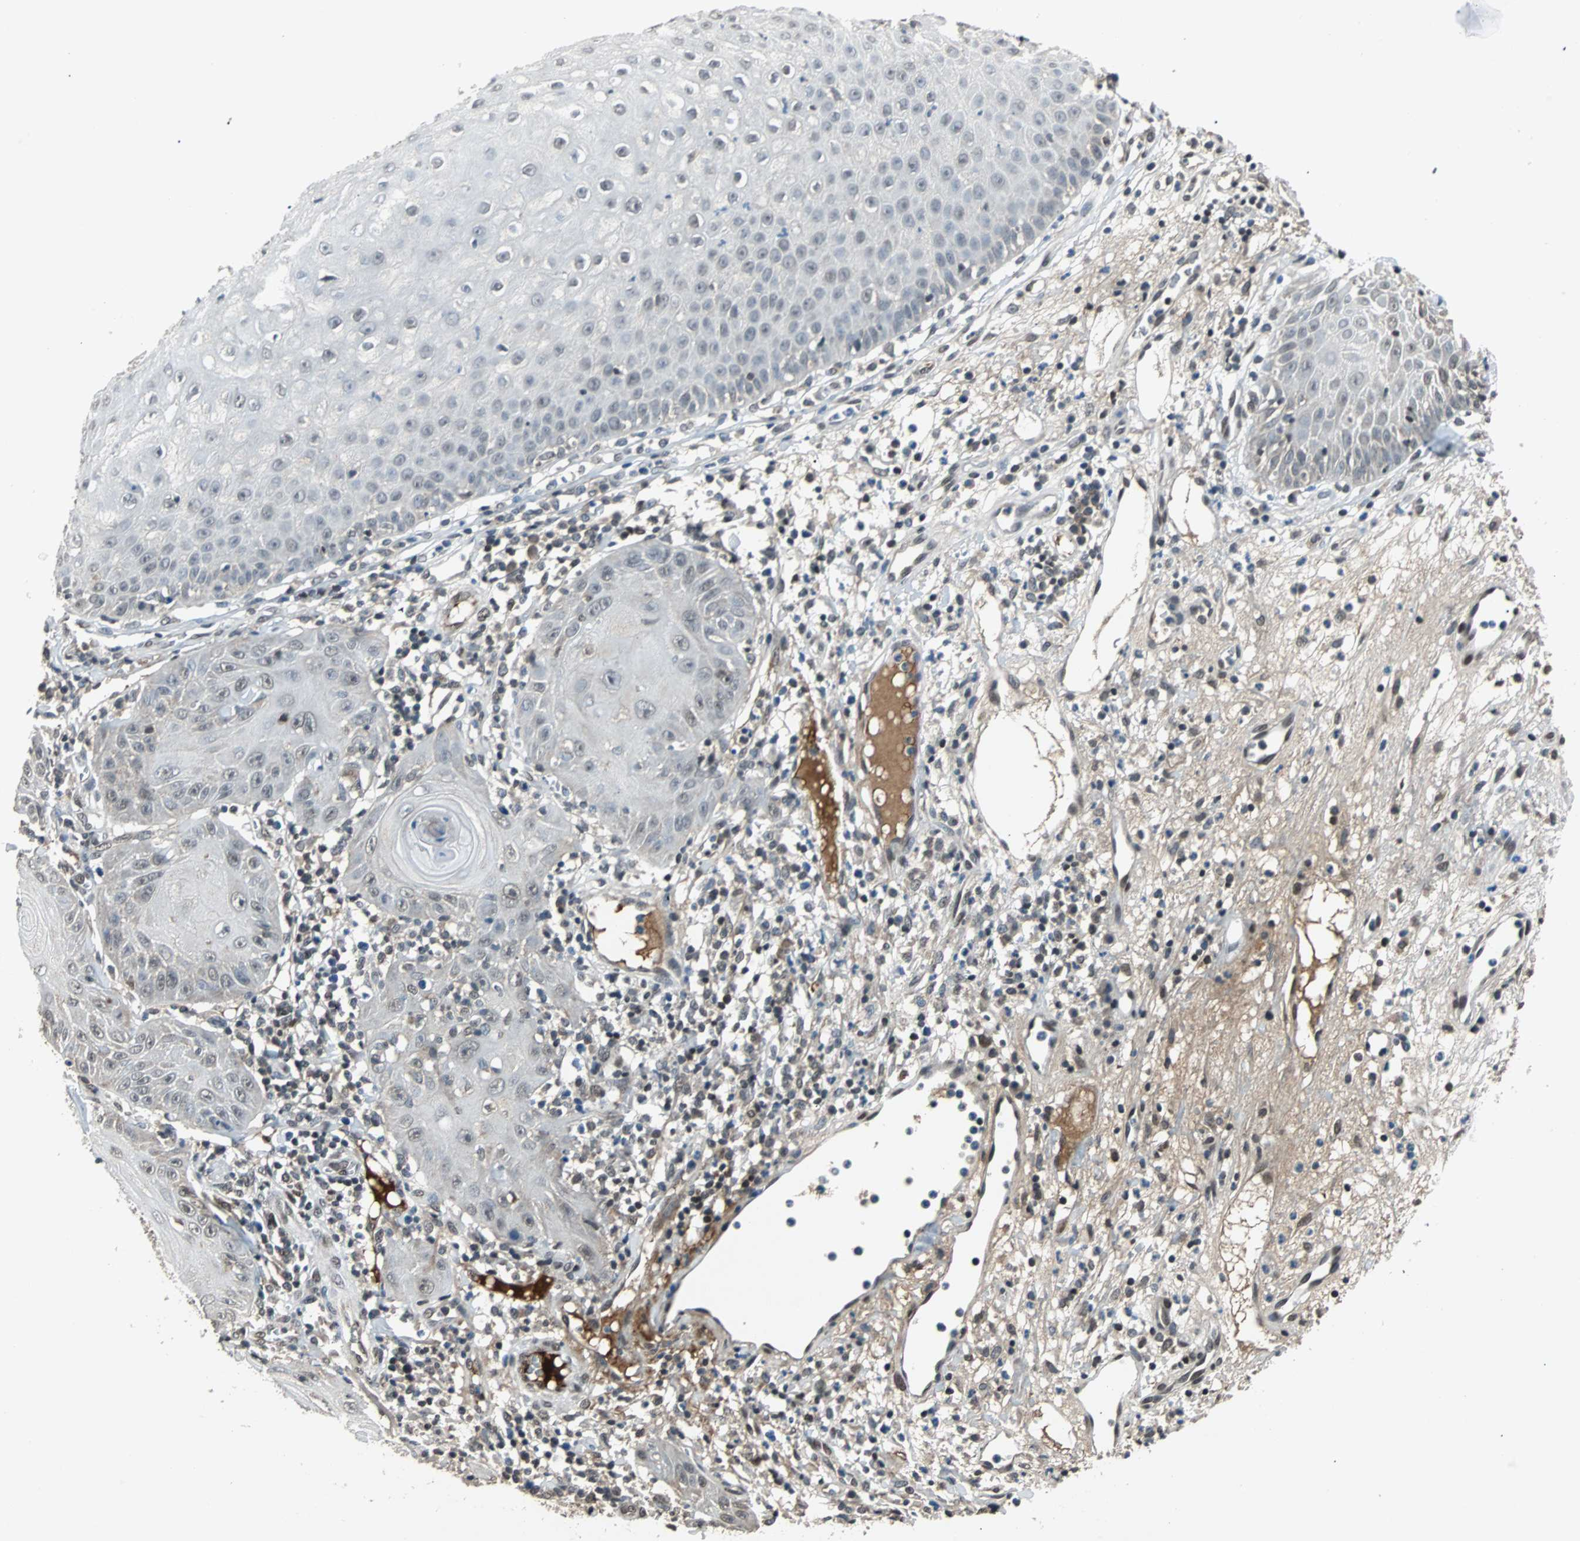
{"staining": {"intensity": "weak", "quantity": "<25%", "location": "nuclear"}, "tissue": "skin cancer", "cell_type": "Tumor cells", "image_type": "cancer", "snomed": [{"axis": "morphology", "description": "Squamous cell carcinoma, NOS"}, {"axis": "topography", "description": "Skin"}], "caption": "Immunohistochemistry histopathology image of neoplastic tissue: human skin cancer stained with DAB (3,3'-diaminobenzidine) shows no significant protein expression in tumor cells. (Immunohistochemistry (ihc), brightfield microscopy, high magnification).", "gene": "PHC1", "patient": {"sex": "female", "age": 78}}